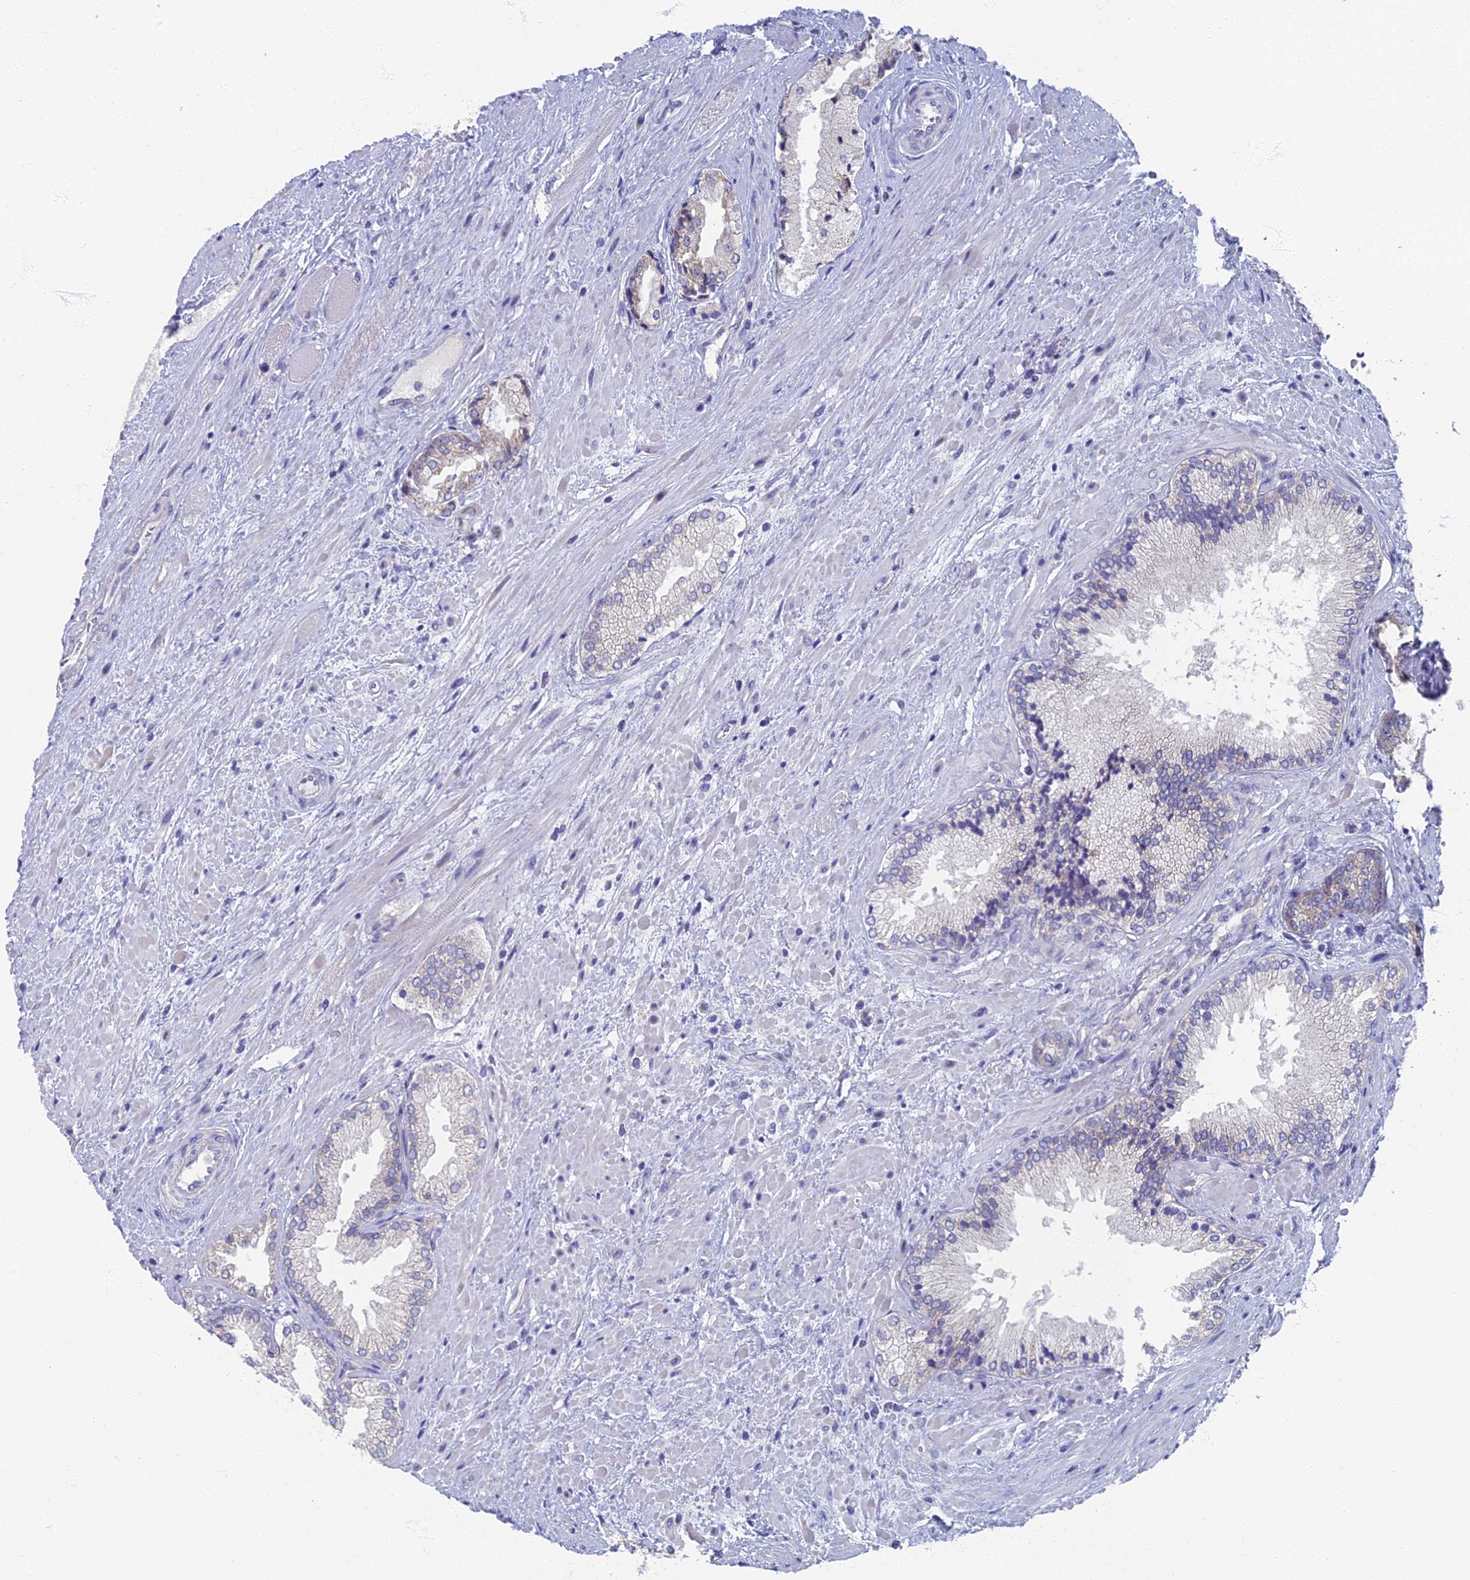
{"staining": {"intensity": "negative", "quantity": "none", "location": "none"}, "tissue": "prostate cancer", "cell_type": "Tumor cells", "image_type": "cancer", "snomed": [{"axis": "morphology", "description": "Adenocarcinoma, High grade"}, {"axis": "topography", "description": "Prostate"}], "caption": "A high-resolution photomicrograph shows immunohistochemistry (IHC) staining of prostate cancer (high-grade adenocarcinoma), which shows no significant staining in tumor cells.", "gene": "SPIN4", "patient": {"sex": "male", "age": 71}}